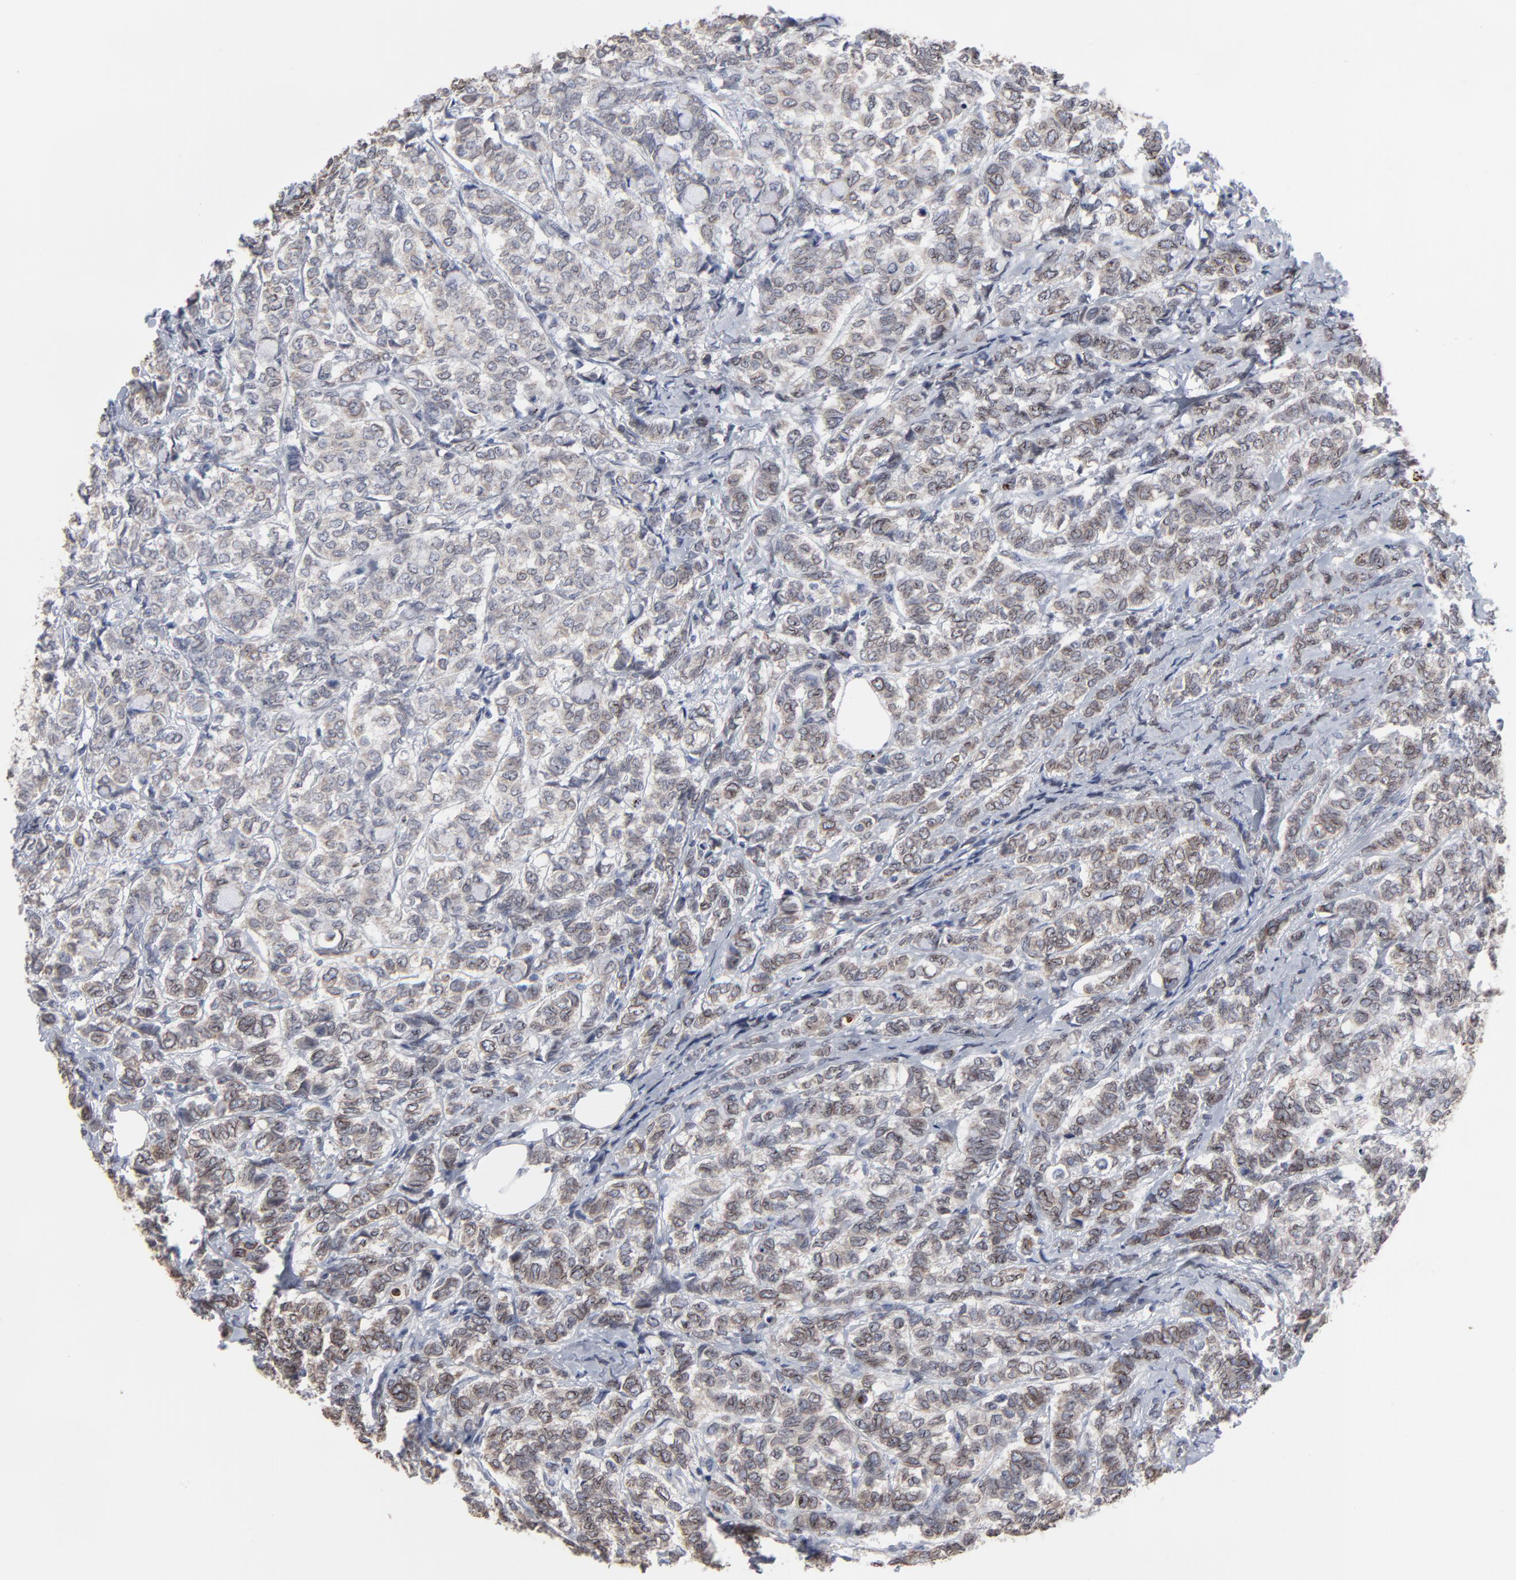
{"staining": {"intensity": "weak", "quantity": ">75%", "location": "cytoplasmic/membranous,nuclear"}, "tissue": "breast cancer", "cell_type": "Tumor cells", "image_type": "cancer", "snomed": [{"axis": "morphology", "description": "Lobular carcinoma"}, {"axis": "topography", "description": "Breast"}], "caption": "DAB (3,3'-diaminobenzidine) immunohistochemical staining of breast lobular carcinoma reveals weak cytoplasmic/membranous and nuclear protein staining in about >75% of tumor cells.", "gene": "SYNE2", "patient": {"sex": "female", "age": 60}}